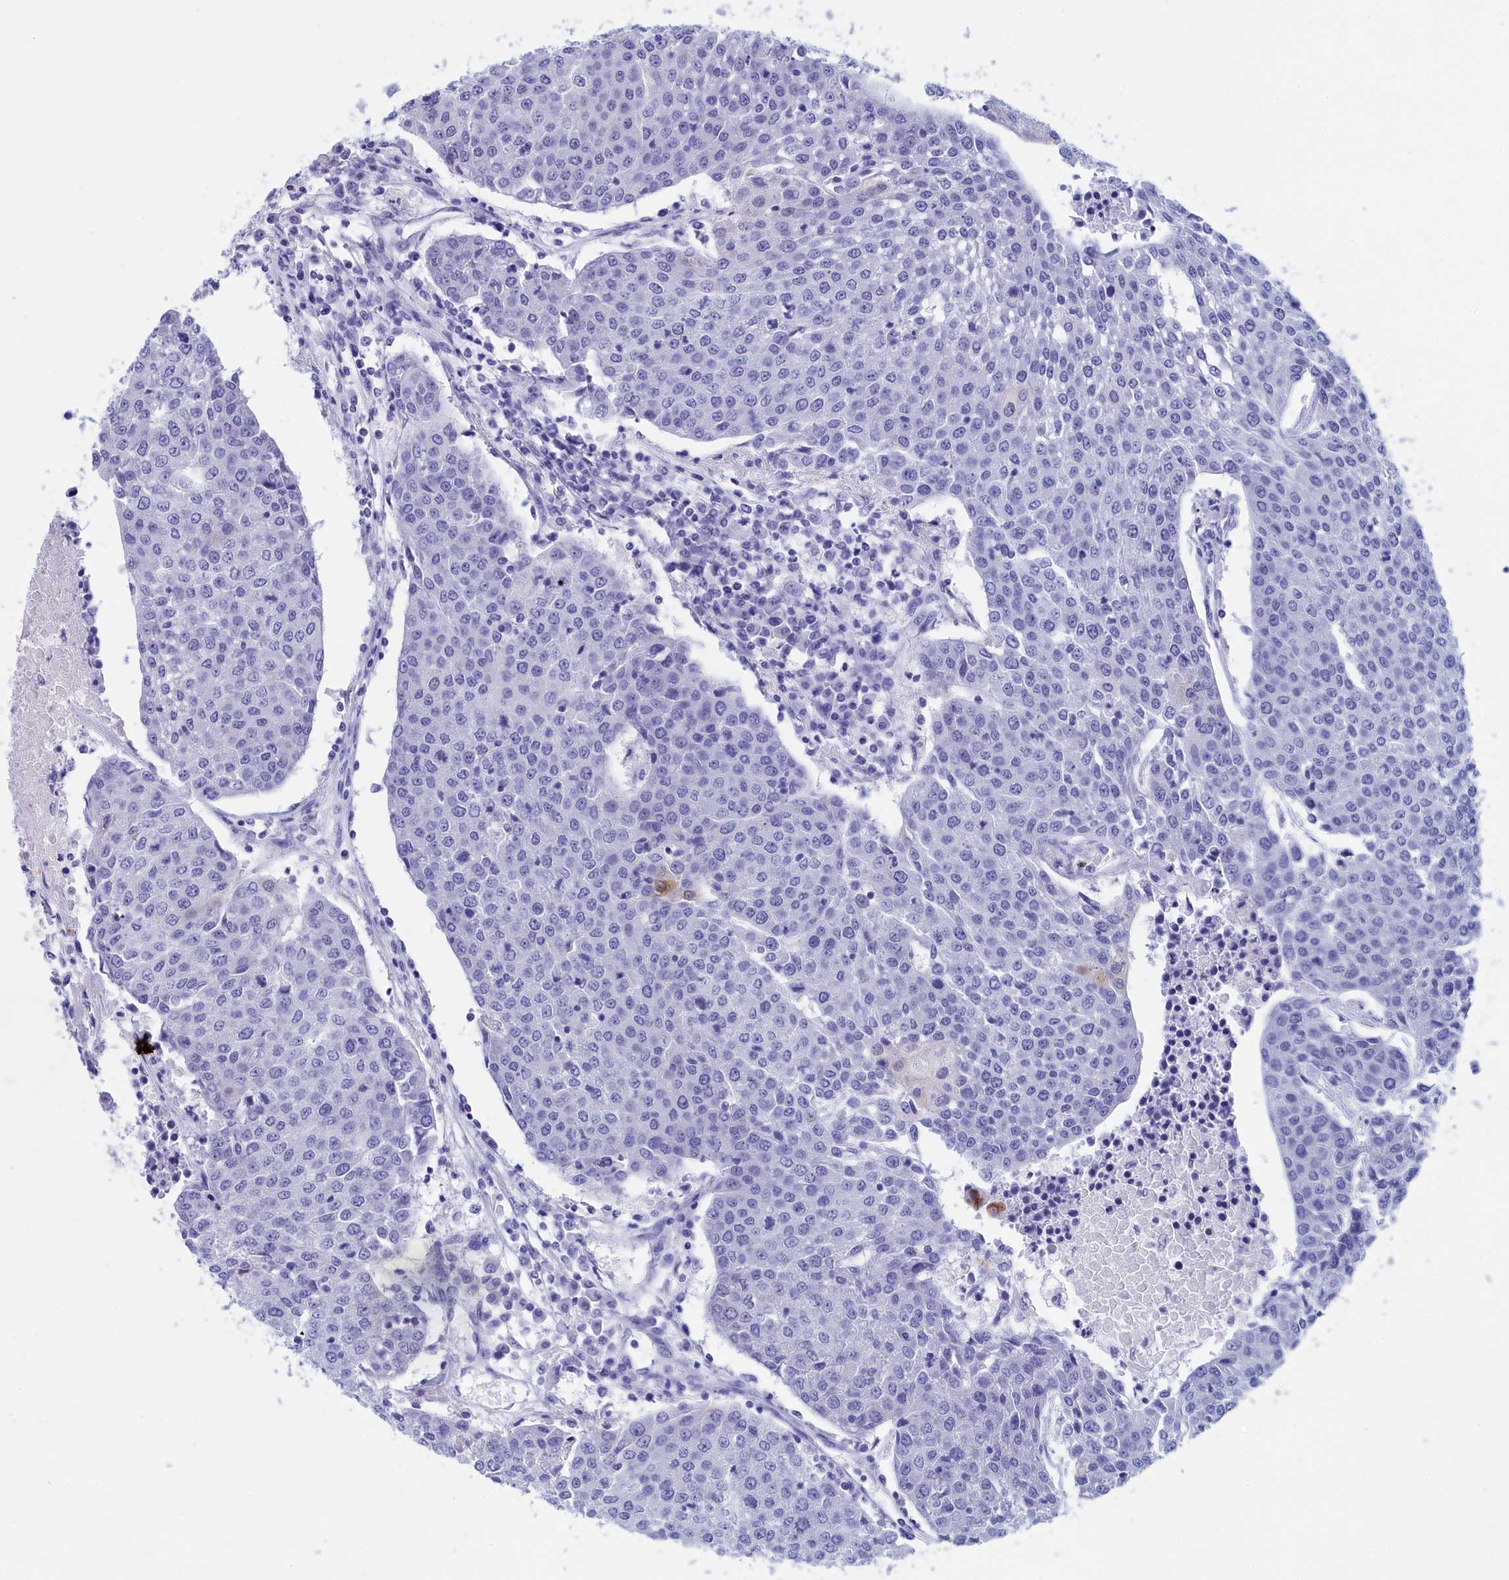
{"staining": {"intensity": "negative", "quantity": "none", "location": "none"}, "tissue": "urothelial cancer", "cell_type": "Tumor cells", "image_type": "cancer", "snomed": [{"axis": "morphology", "description": "Urothelial carcinoma, High grade"}, {"axis": "topography", "description": "Urinary bladder"}], "caption": "Protein analysis of urothelial carcinoma (high-grade) demonstrates no significant staining in tumor cells.", "gene": "EPB41L4B", "patient": {"sex": "female", "age": 85}}